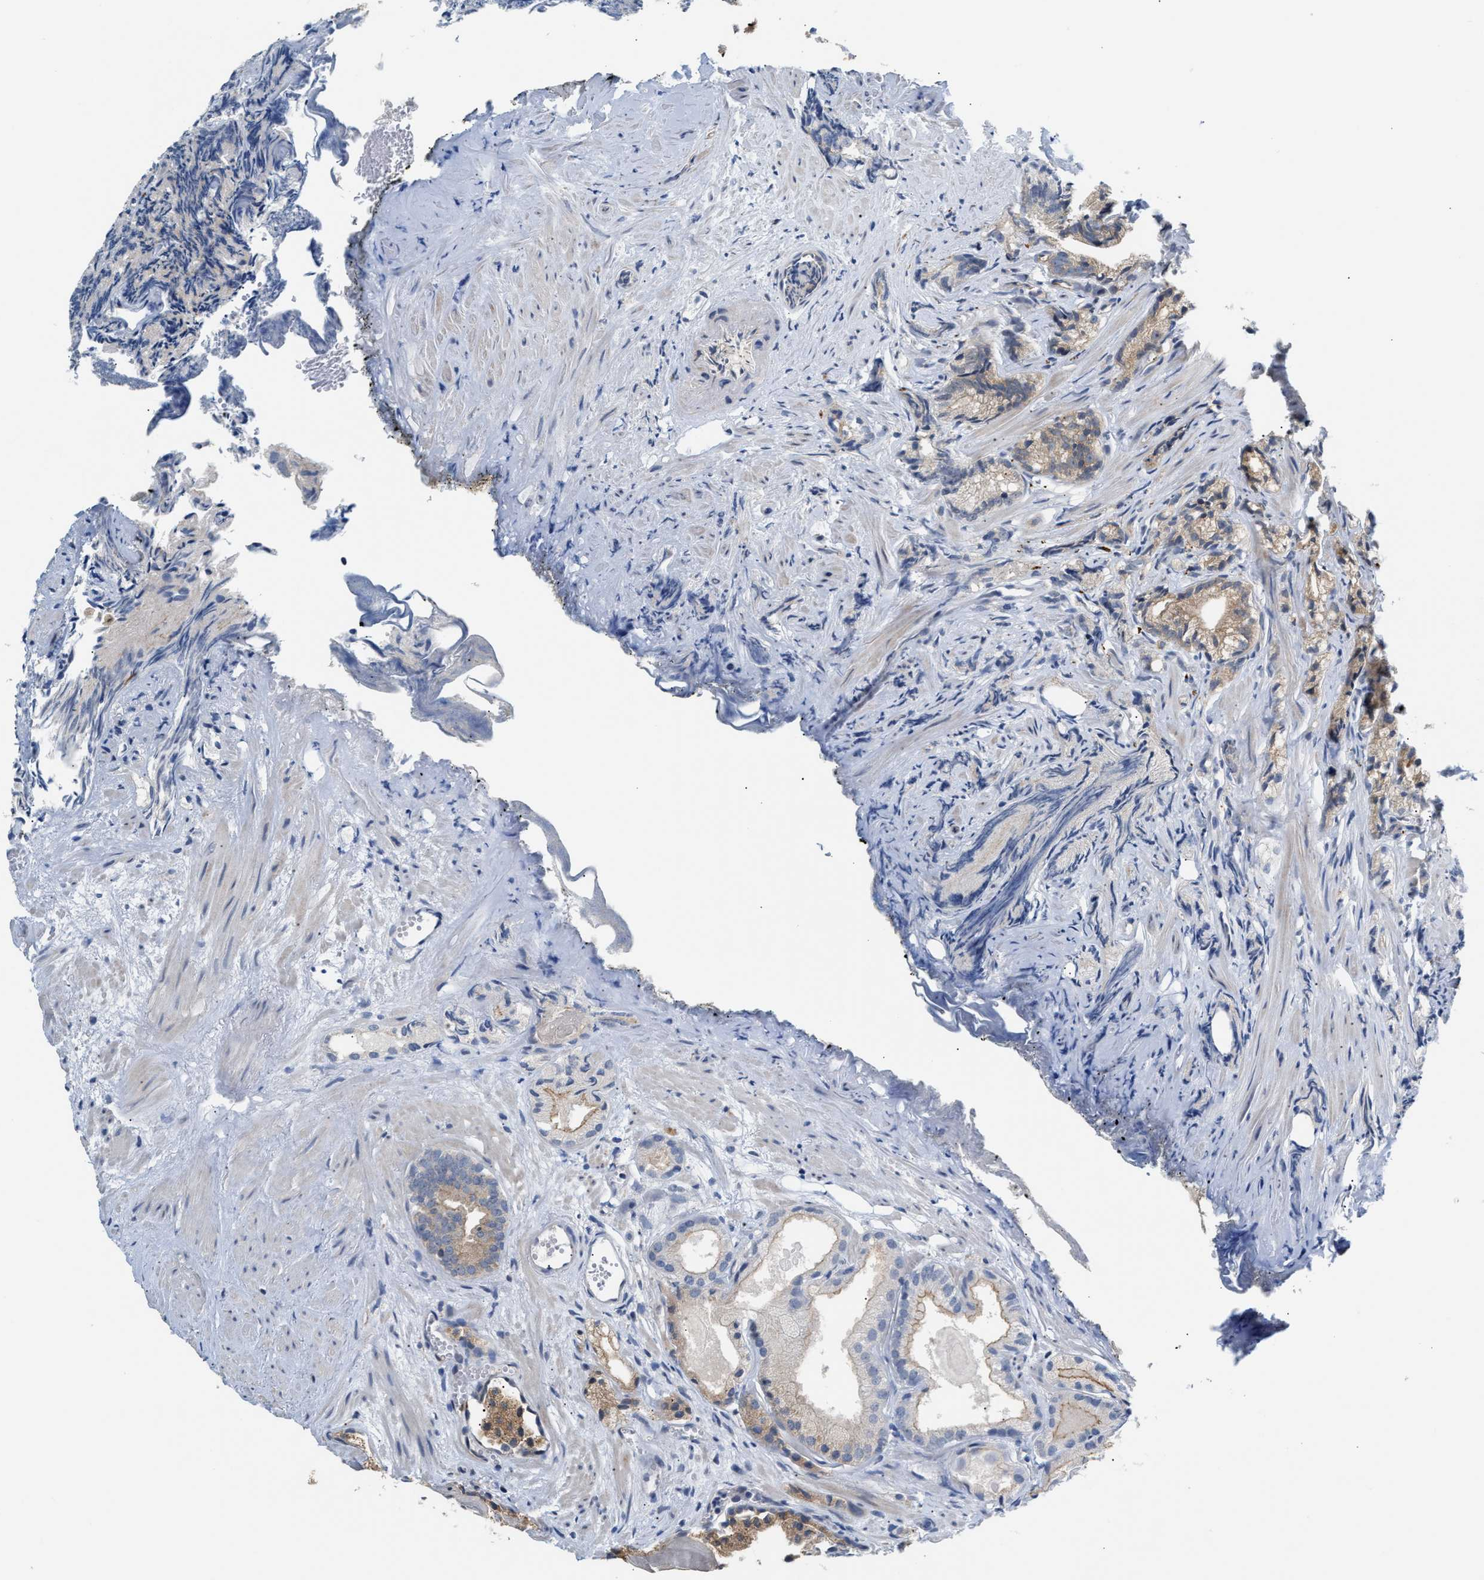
{"staining": {"intensity": "moderate", "quantity": "<25%", "location": "cytoplasmic/membranous"}, "tissue": "prostate cancer", "cell_type": "Tumor cells", "image_type": "cancer", "snomed": [{"axis": "morphology", "description": "Adenocarcinoma, Low grade"}, {"axis": "topography", "description": "Prostate"}], "caption": "A low amount of moderate cytoplasmic/membranous staining is identified in approximately <25% of tumor cells in prostate low-grade adenocarcinoma tissue. The staining was performed using DAB to visualize the protein expression in brown, while the nuclei were stained in blue with hematoxylin (Magnification: 20x).", "gene": "PPM1H", "patient": {"sex": "male", "age": 89}}